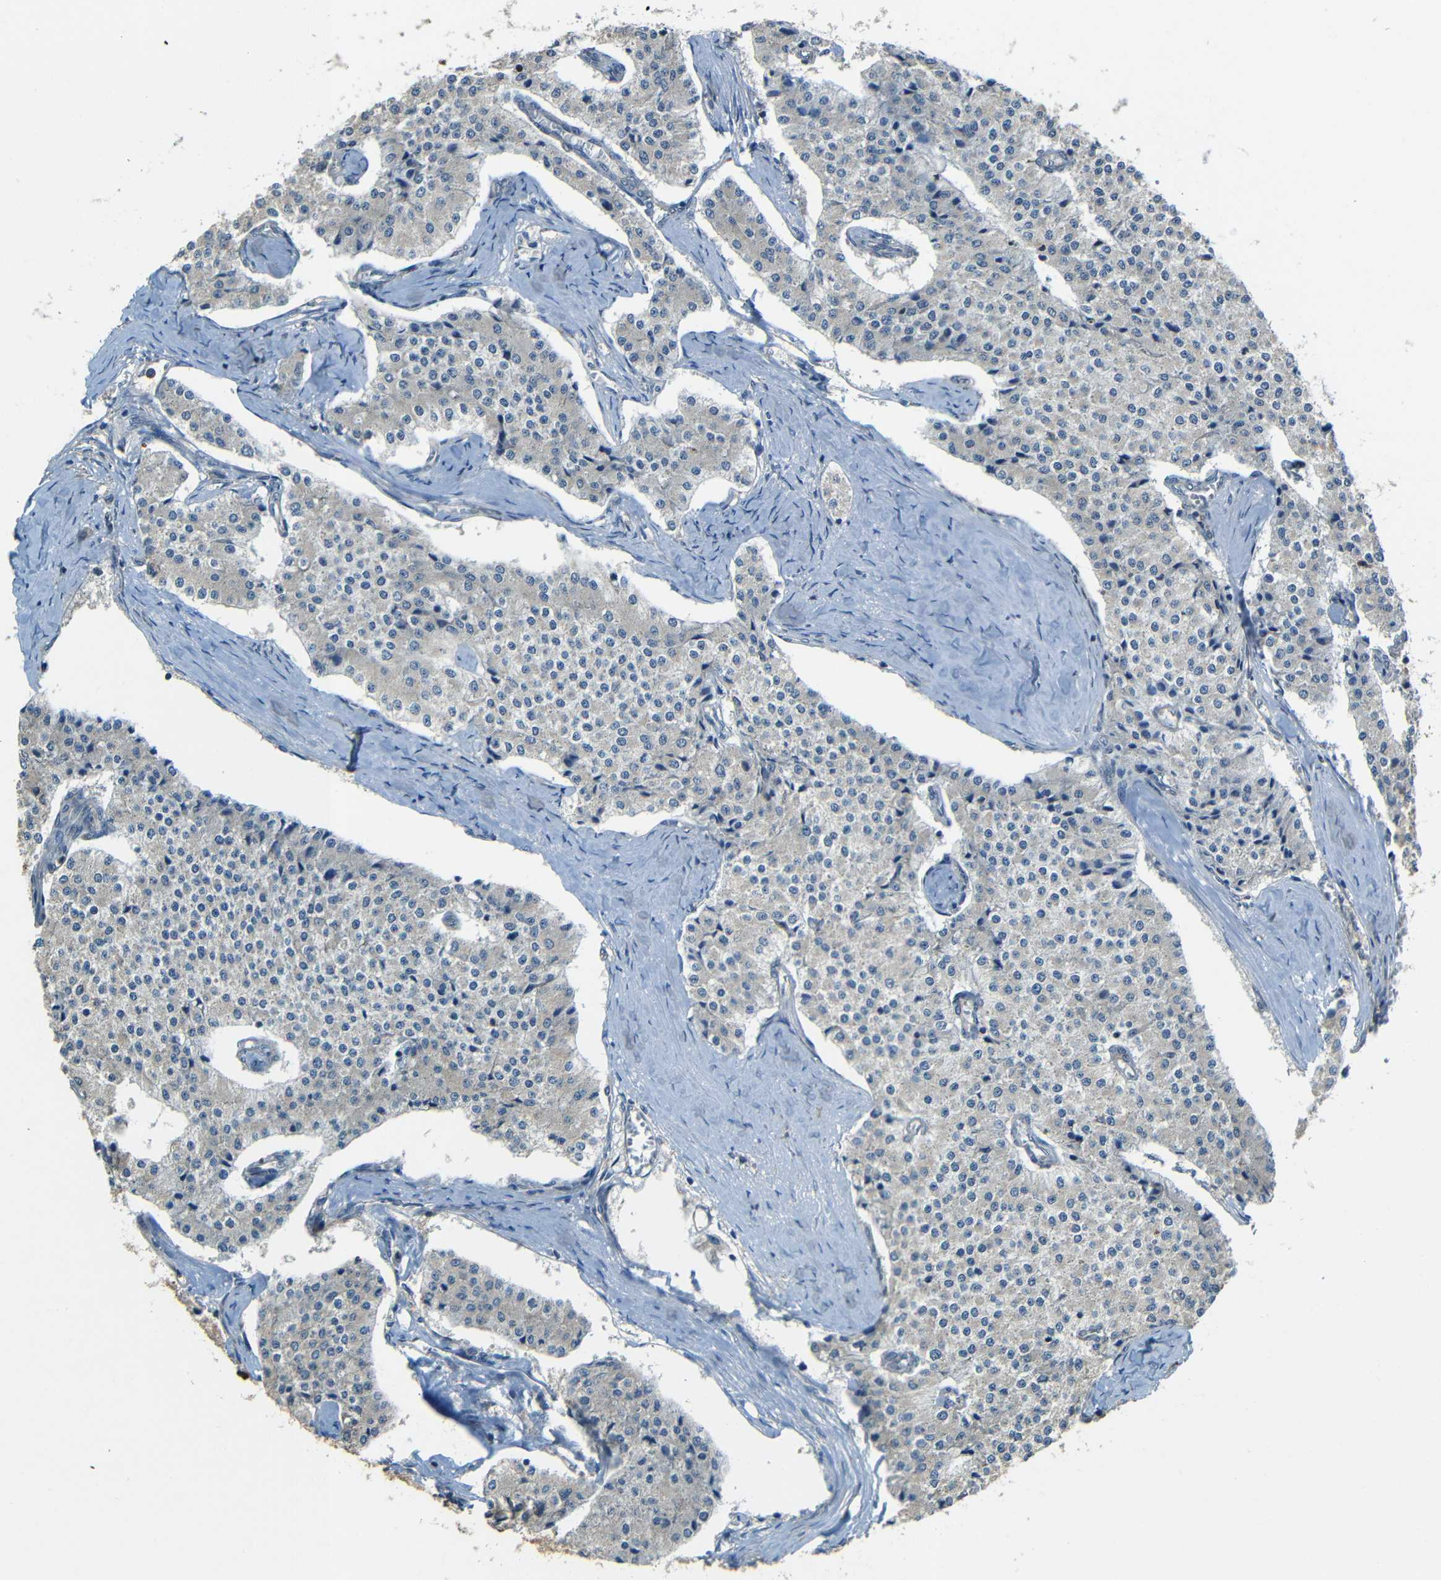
{"staining": {"intensity": "negative", "quantity": "none", "location": "none"}, "tissue": "carcinoid", "cell_type": "Tumor cells", "image_type": "cancer", "snomed": [{"axis": "morphology", "description": "Carcinoid, malignant, NOS"}, {"axis": "topography", "description": "Colon"}], "caption": "Tumor cells show no significant protein staining in carcinoid.", "gene": "FNDC3A", "patient": {"sex": "female", "age": 52}}